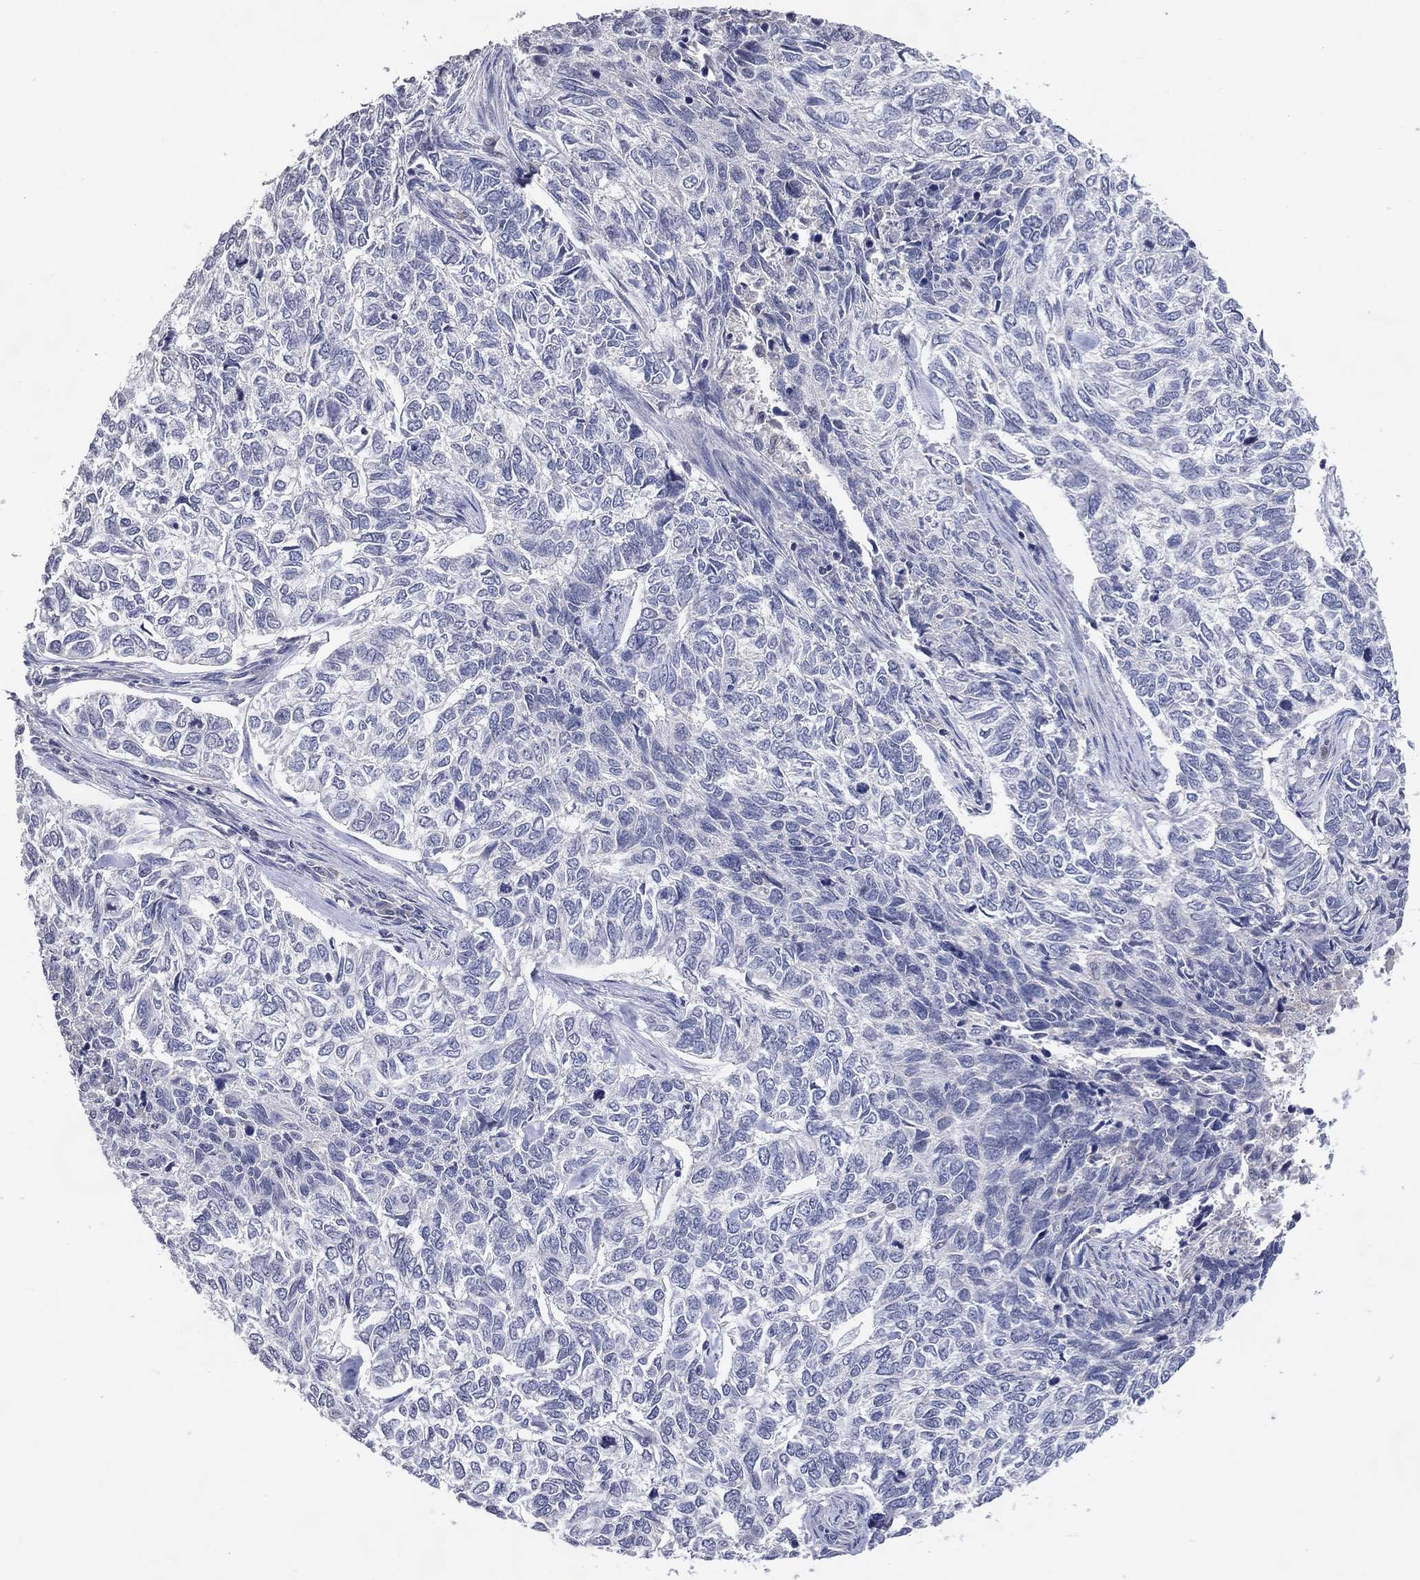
{"staining": {"intensity": "negative", "quantity": "none", "location": "none"}, "tissue": "skin cancer", "cell_type": "Tumor cells", "image_type": "cancer", "snomed": [{"axis": "morphology", "description": "Basal cell carcinoma"}, {"axis": "topography", "description": "Skin"}], "caption": "Immunohistochemistry (IHC) of human skin basal cell carcinoma exhibits no staining in tumor cells. The staining was performed using DAB to visualize the protein expression in brown, while the nuclei were stained in blue with hematoxylin (Magnification: 20x).", "gene": "DNAH7", "patient": {"sex": "female", "age": 65}}